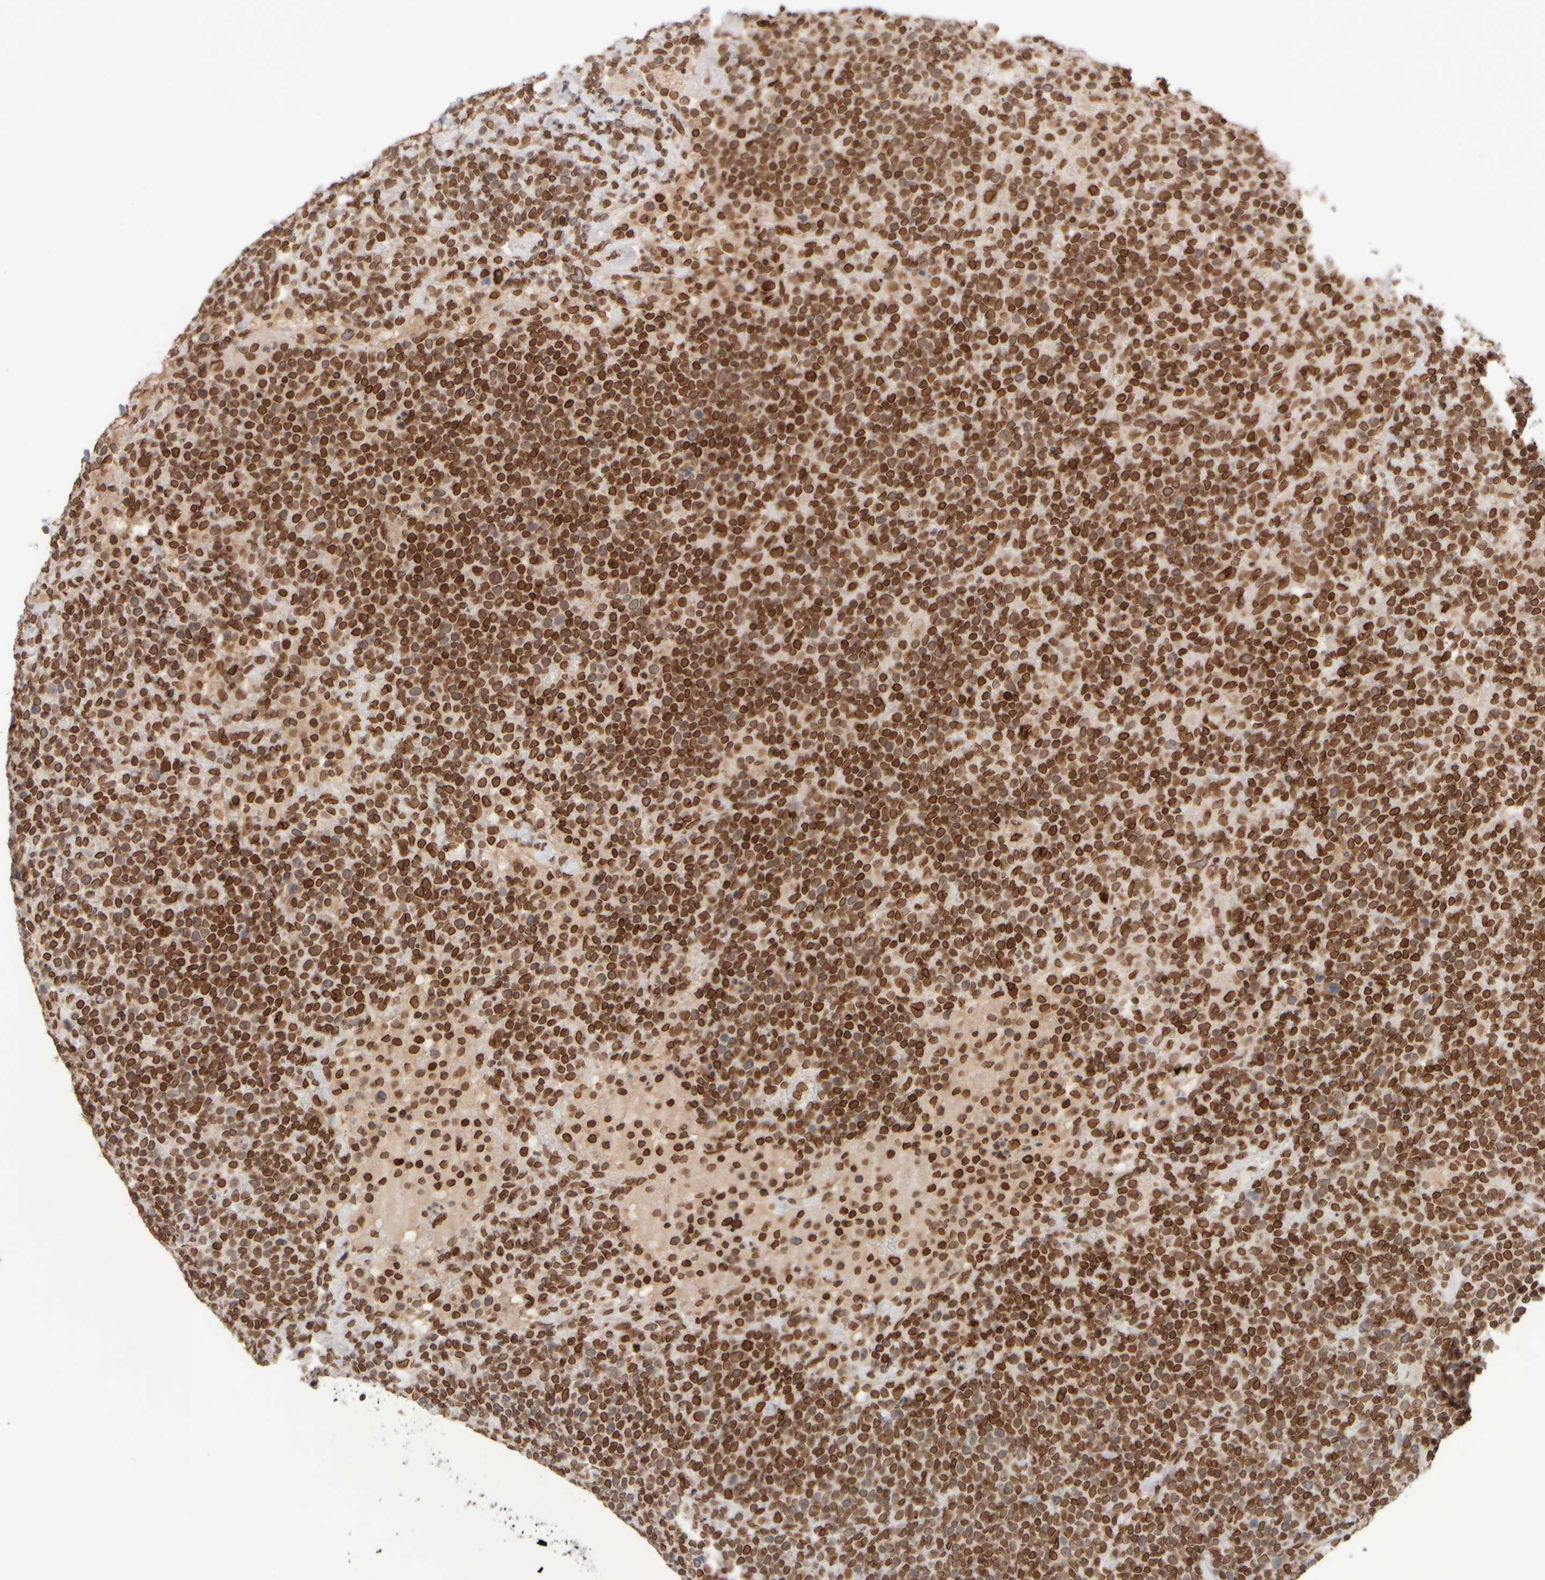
{"staining": {"intensity": "strong", "quantity": ">75%", "location": "cytoplasmic/membranous,nuclear"}, "tissue": "lymphoma", "cell_type": "Tumor cells", "image_type": "cancer", "snomed": [{"axis": "morphology", "description": "Malignant lymphoma, non-Hodgkin's type, High grade"}, {"axis": "topography", "description": "Lymph node"}], "caption": "A high-resolution photomicrograph shows immunohistochemistry staining of high-grade malignant lymphoma, non-Hodgkin's type, which demonstrates strong cytoplasmic/membranous and nuclear expression in approximately >75% of tumor cells.", "gene": "ZC3HC1", "patient": {"sex": "male", "age": 61}}